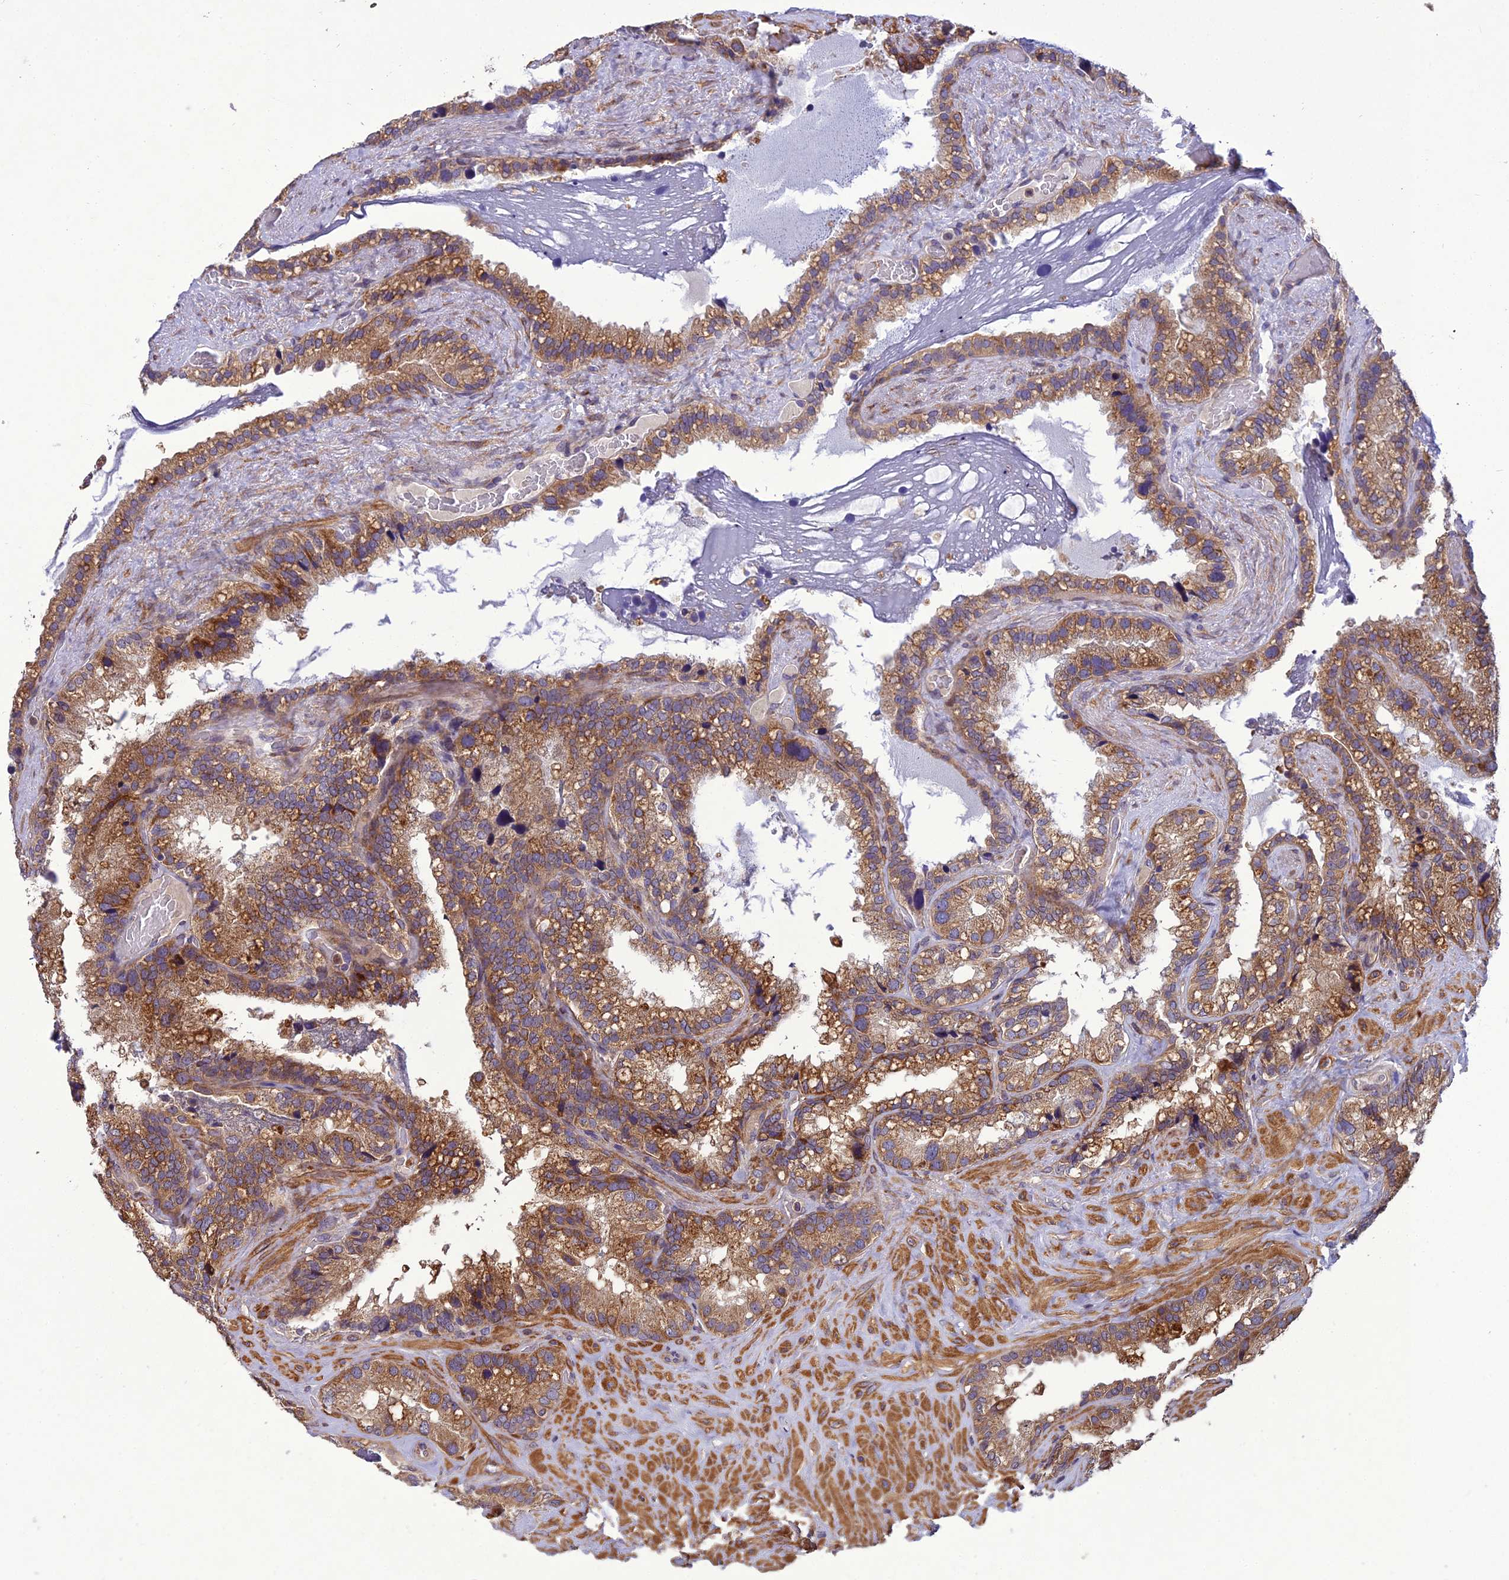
{"staining": {"intensity": "moderate", "quantity": ">75%", "location": "cytoplasmic/membranous"}, "tissue": "seminal vesicle", "cell_type": "Glandular cells", "image_type": "normal", "snomed": [{"axis": "morphology", "description": "Normal tissue, NOS"}, {"axis": "topography", "description": "Prostate"}, {"axis": "topography", "description": "Seminal veicle"}], "caption": "A histopathology image of human seminal vesicle stained for a protein shows moderate cytoplasmic/membranous brown staining in glandular cells.", "gene": "CENPL", "patient": {"sex": "male", "age": 68}}